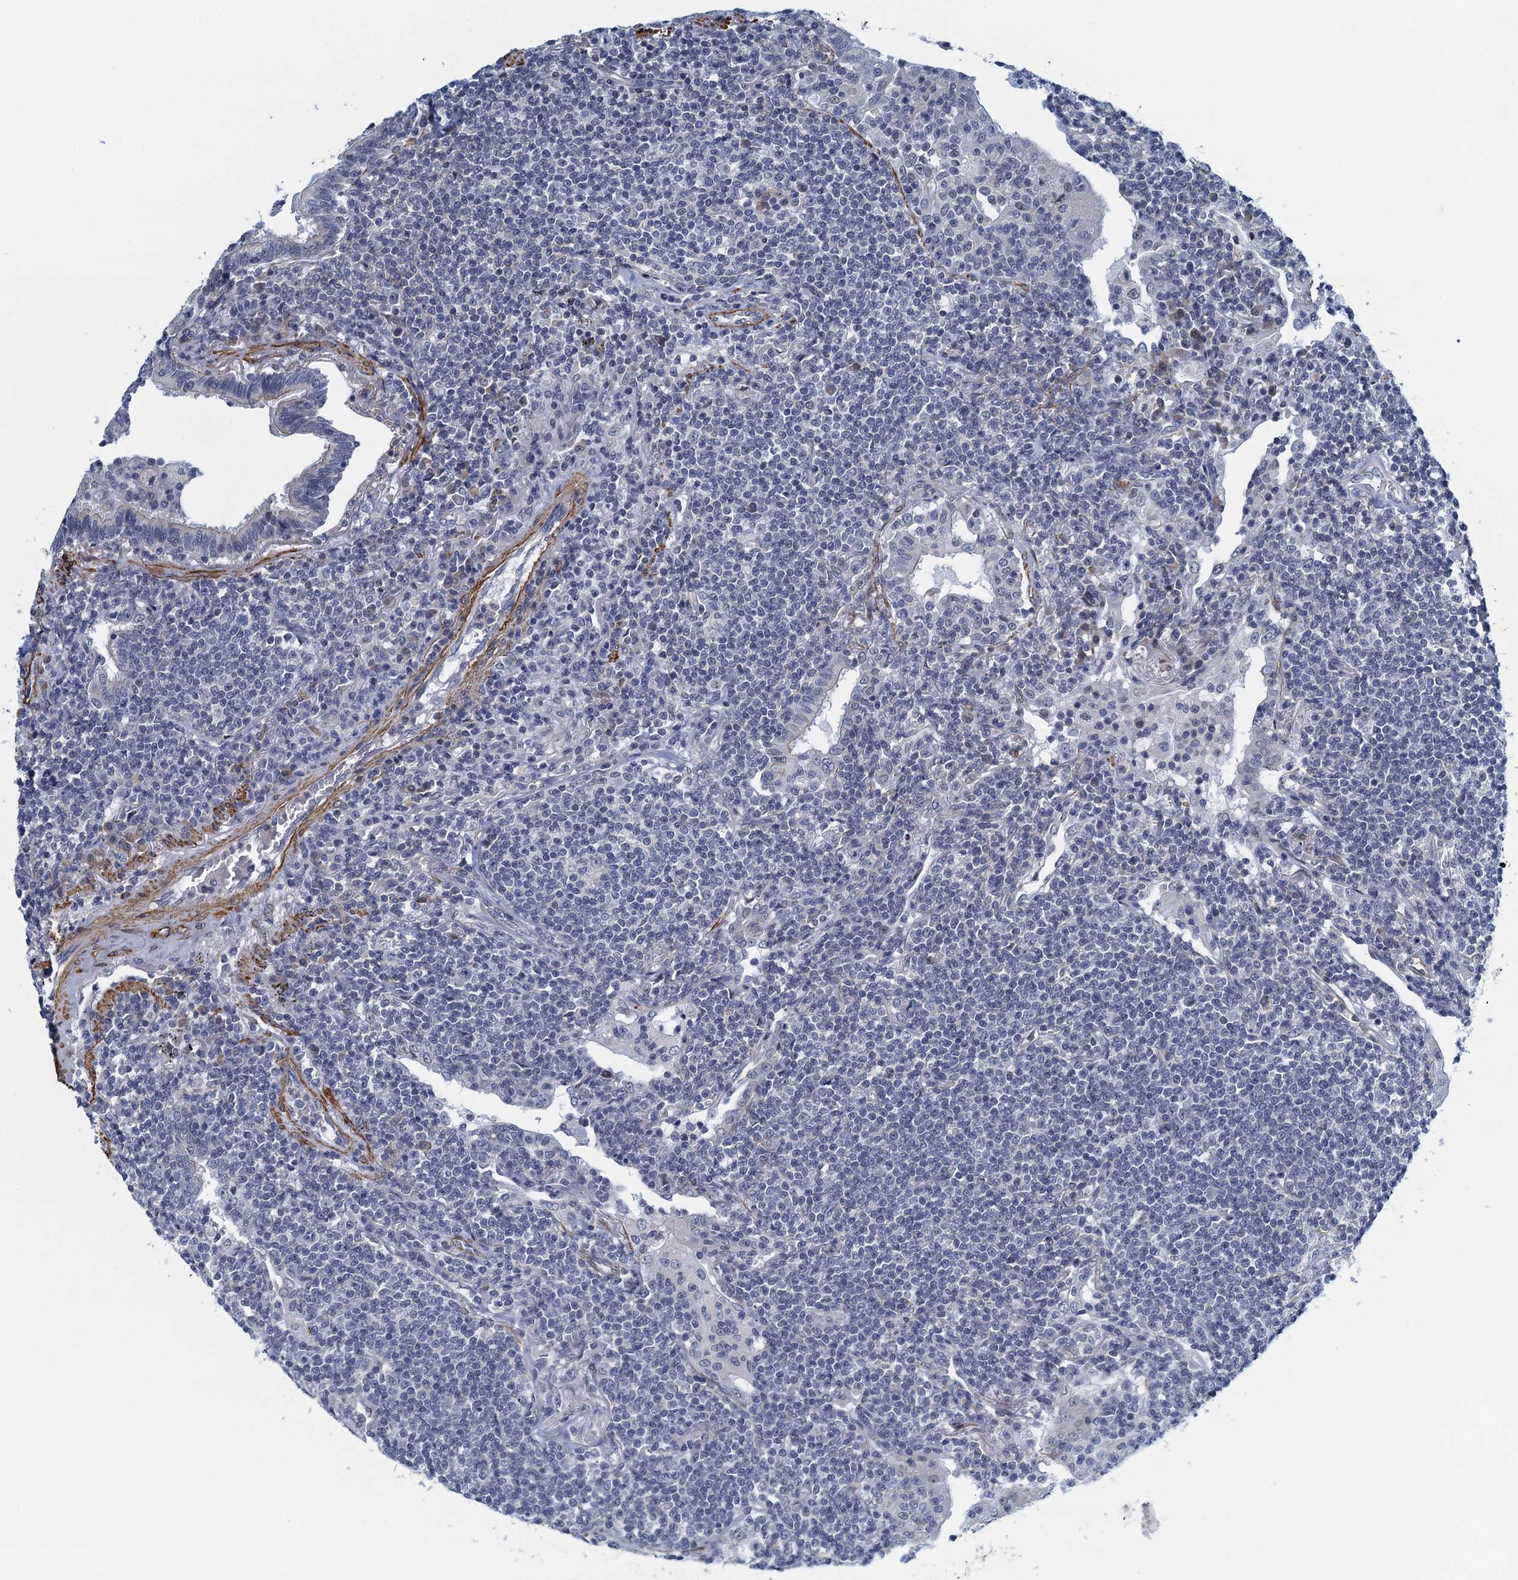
{"staining": {"intensity": "negative", "quantity": "none", "location": "none"}, "tissue": "lymphoma", "cell_type": "Tumor cells", "image_type": "cancer", "snomed": [{"axis": "morphology", "description": "Malignant lymphoma, non-Hodgkin's type, Low grade"}, {"axis": "topography", "description": "Lung"}], "caption": "Immunohistochemistry (IHC) photomicrograph of low-grade malignant lymphoma, non-Hodgkin's type stained for a protein (brown), which shows no expression in tumor cells.", "gene": "ALG2", "patient": {"sex": "female", "age": 71}}